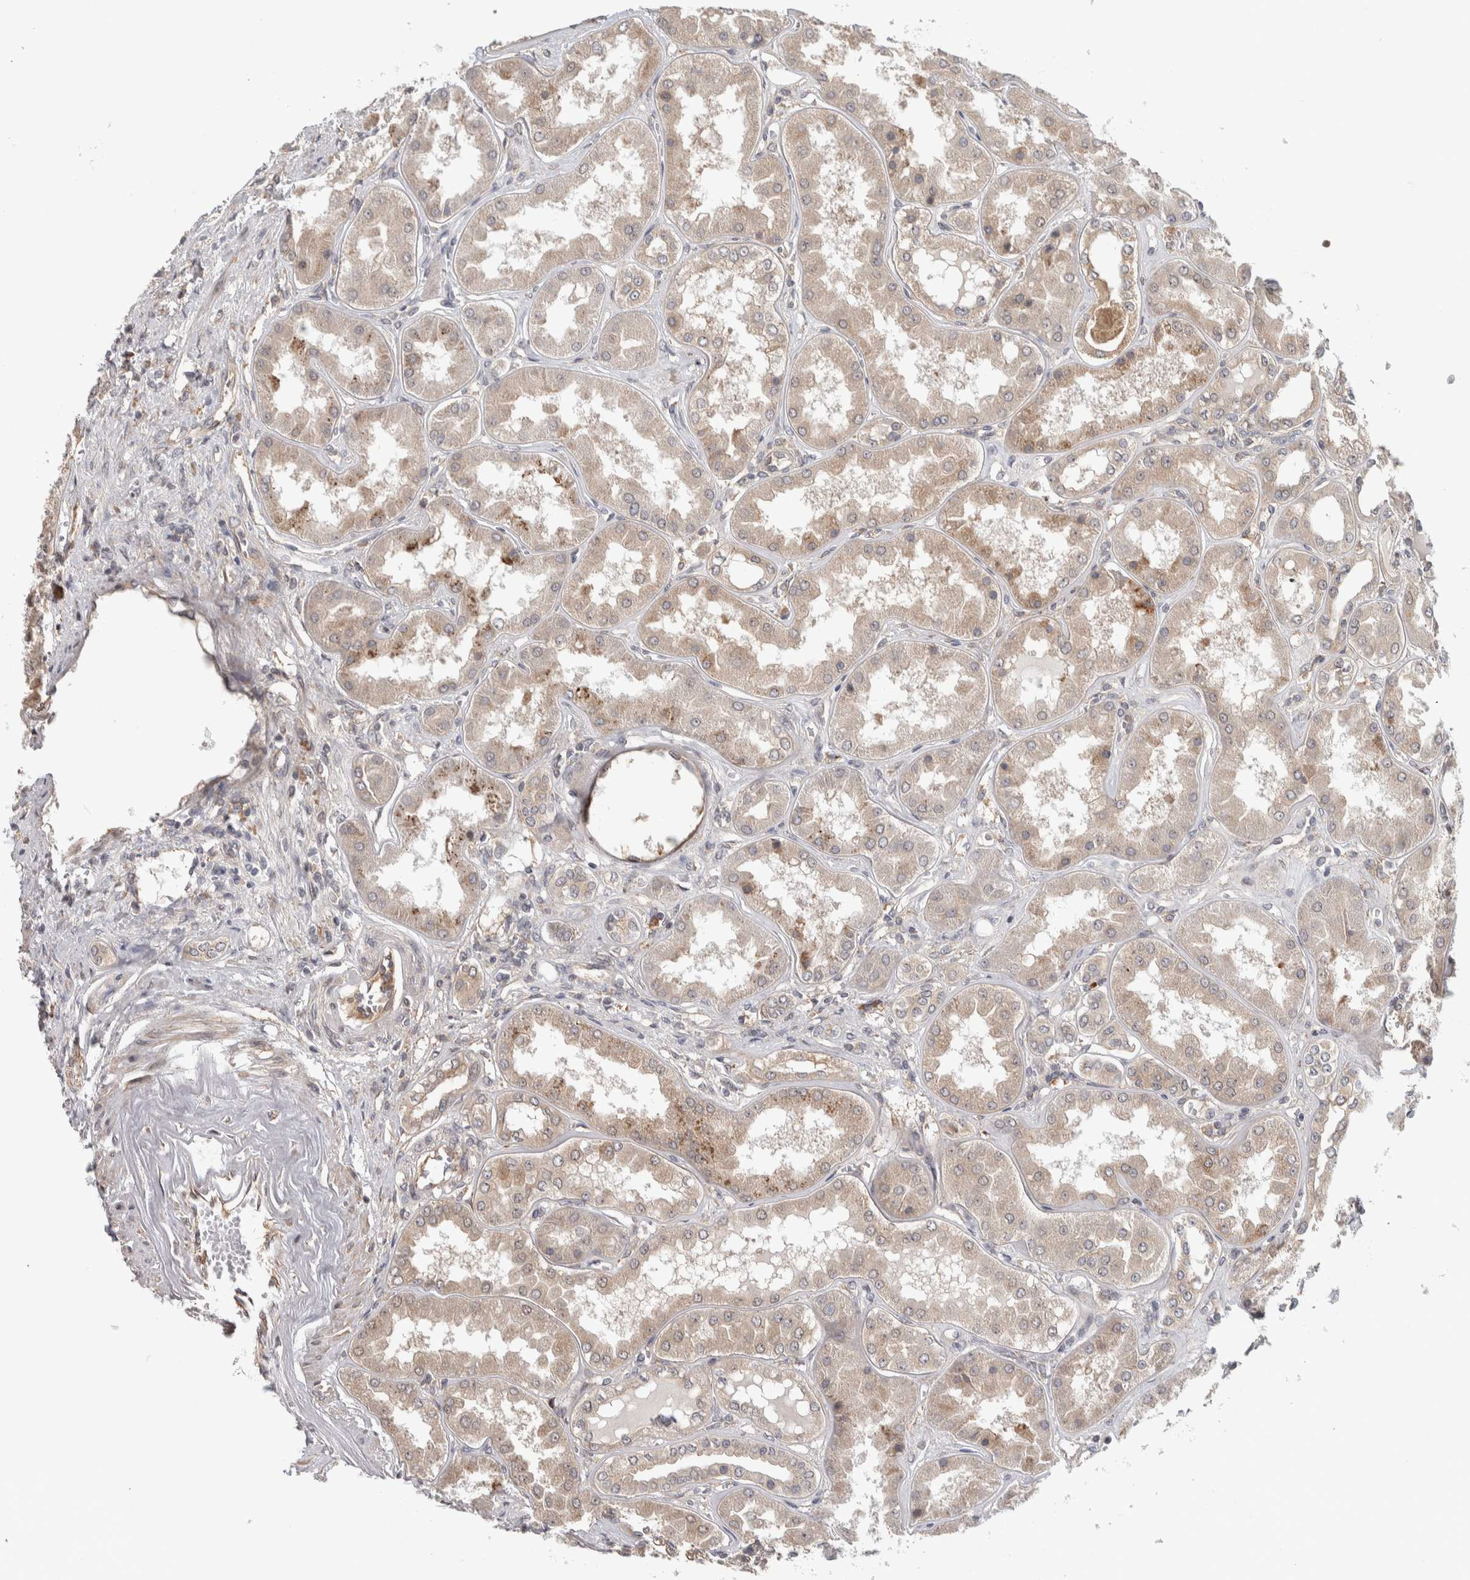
{"staining": {"intensity": "moderate", "quantity": "<25%", "location": "cytoplasmic/membranous,nuclear"}, "tissue": "kidney", "cell_type": "Cells in glomeruli", "image_type": "normal", "snomed": [{"axis": "morphology", "description": "Normal tissue, NOS"}, {"axis": "topography", "description": "Kidney"}], "caption": "Normal kidney shows moderate cytoplasmic/membranous,nuclear expression in approximately <25% of cells in glomeruli, visualized by immunohistochemistry. Nuclei are stained in blue.", "gene": "TBC1D31", "patient": {"sex": "female", "age": 56}}